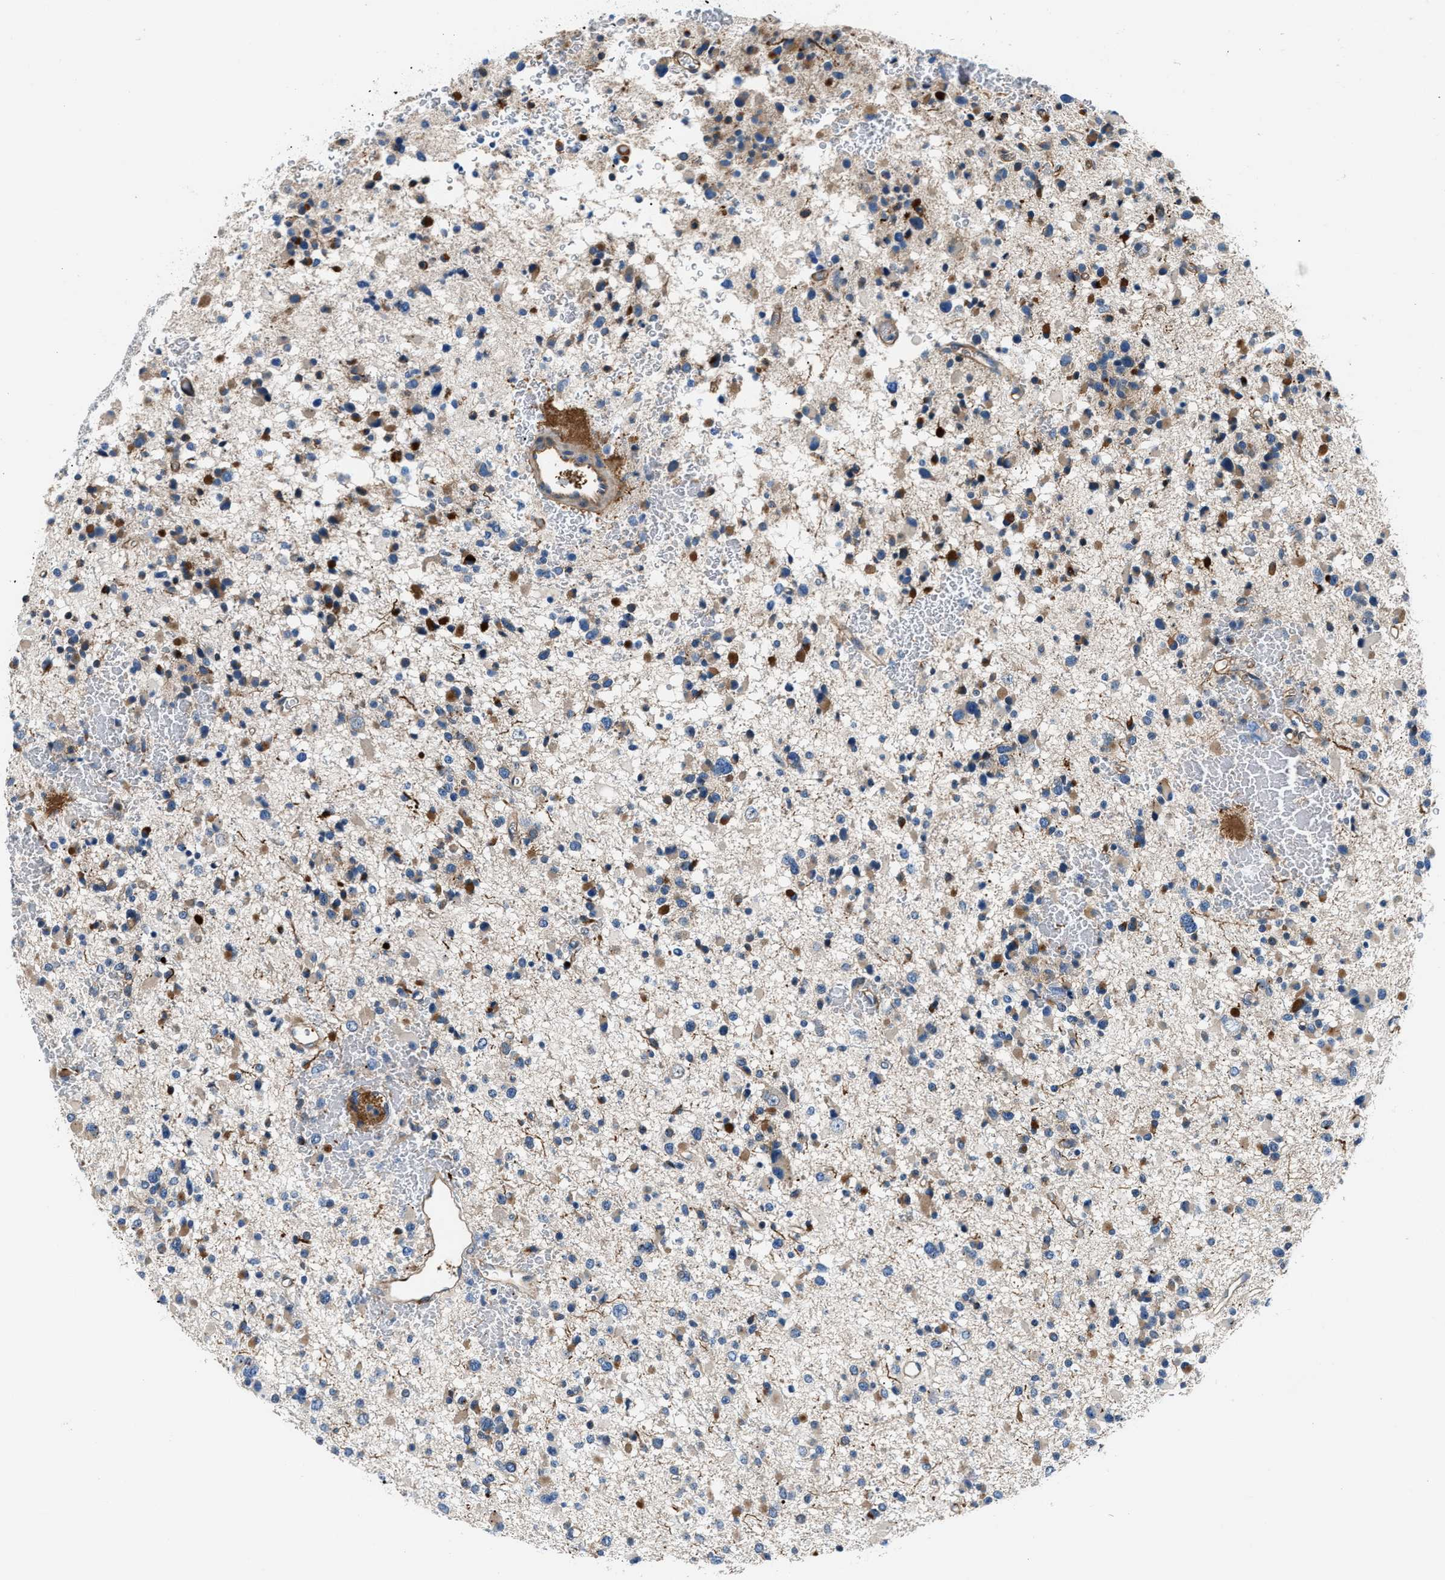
{"staining": {"intensity": "weak", "quantity": "25%-75%", "location": "cytoplasmic/membranous"}, "tissue": "glioma", "cell_type": "Tumor cells", "image_type": "cancer", "snomed": [{"axis": "morphology", "description": "Glioma, malignant, Low grade"}, {"axis": "topography", "description": "Brain"}], "caption": "Protein staining demonstrates weak cytoplasmic/membranous expression in approximately 25%-75% of tumor cells in malignant glioma (low-grade).", "gene": "MPDZ", "patient": {"sex": "female", "age": 22}}